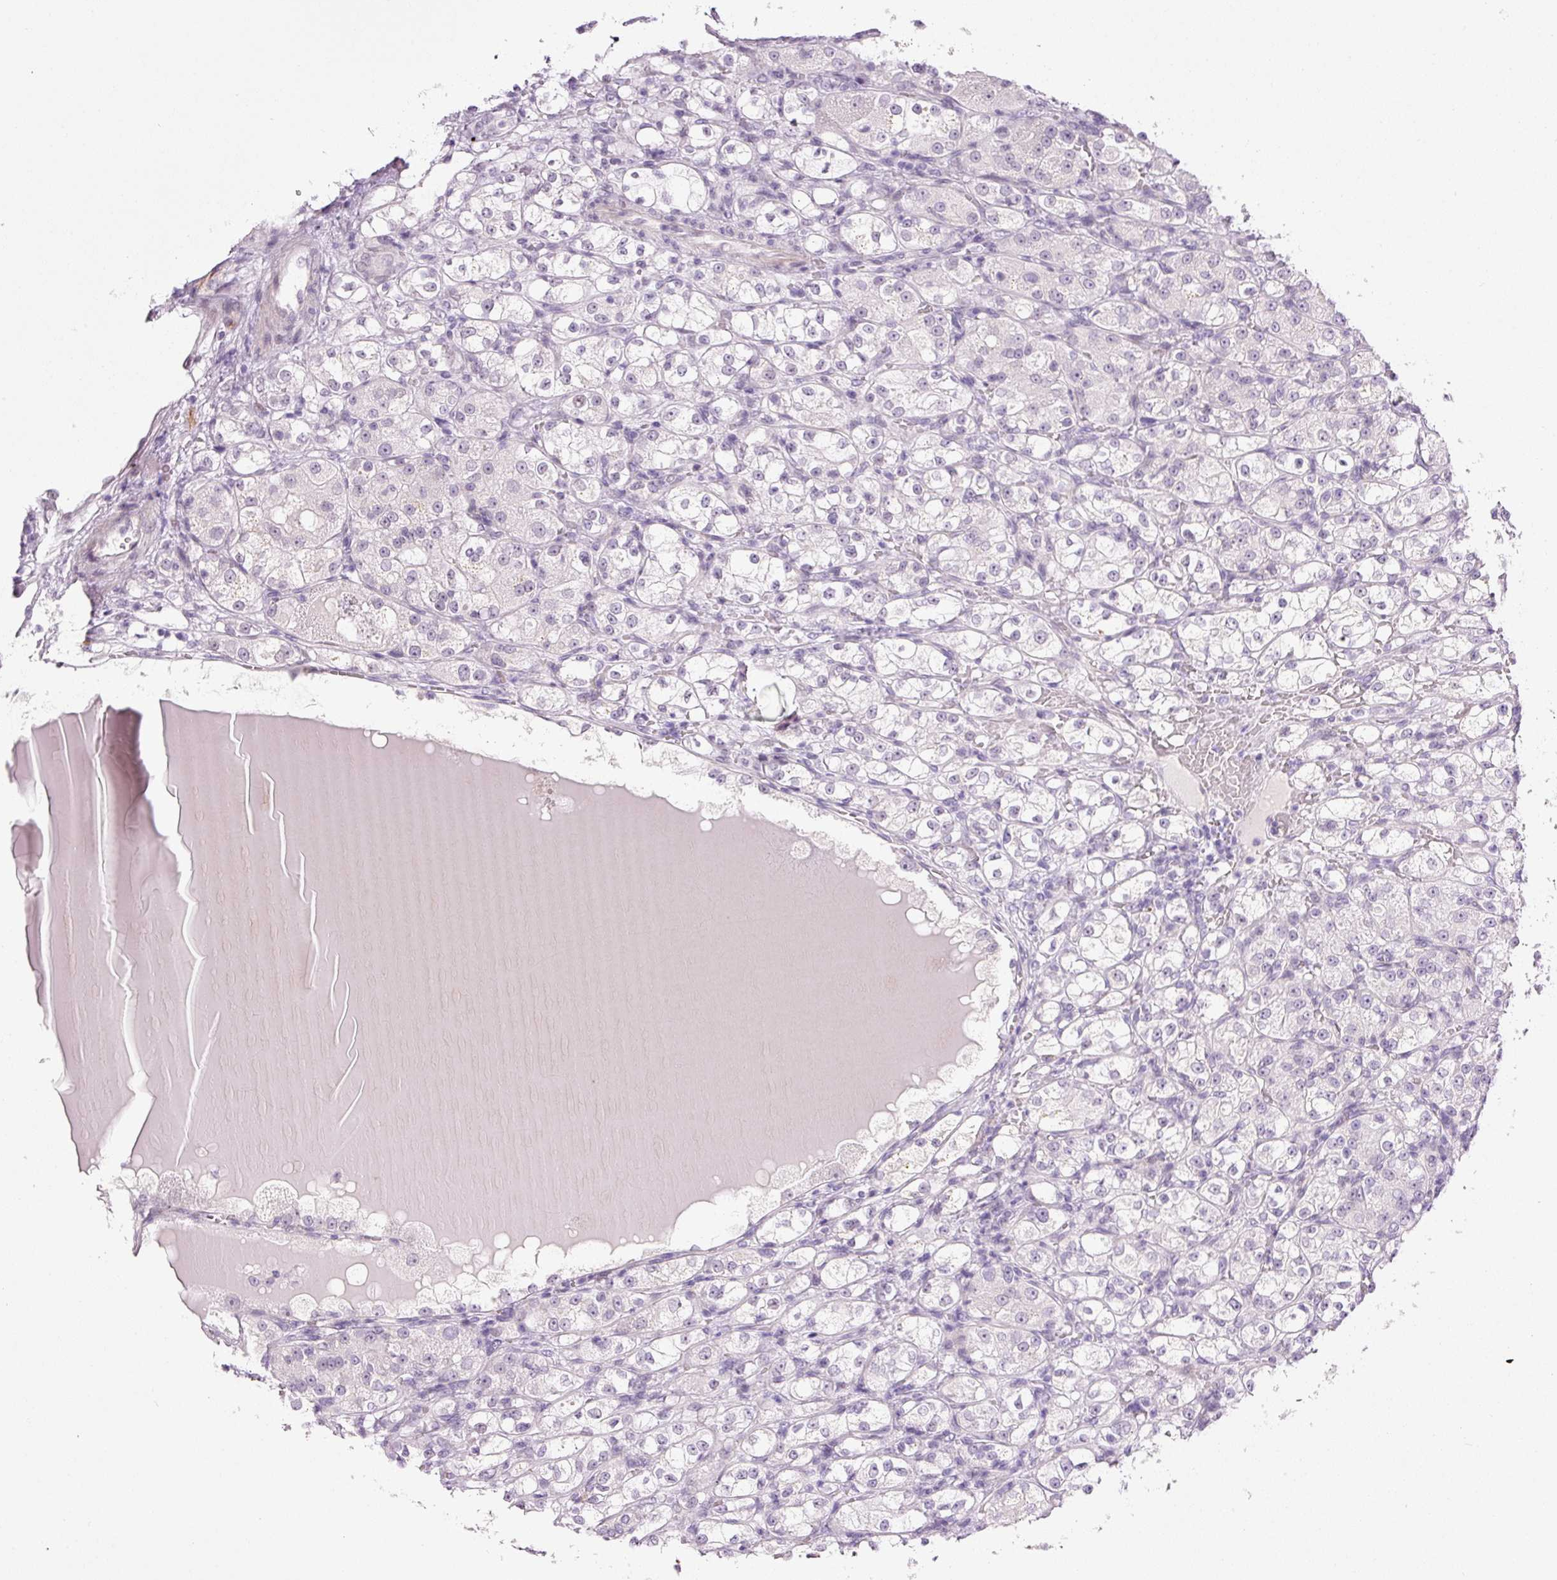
{"staining": {"intensity": "negative", "quantity": "none", "location": "none"}, "tissue": "renal cancer", "cell_type": "Tumor cells", "image_type": "cancer", "snomed": [{"axis": "morphology", "description": "Normal tissue, NOS"}, {"axis": "morphology", "description": "Adenocarcinoma, NOS"}, {"axis": "topography", "description": "Kidney"}], "caption": "DAB immunohistochemical staining of renal cancer (adenocarcinoma) demonstrates no significant staining in tumor cells.", "gene": "ANKRD20A1", "patient": {"sex": "male", "age": 61}}